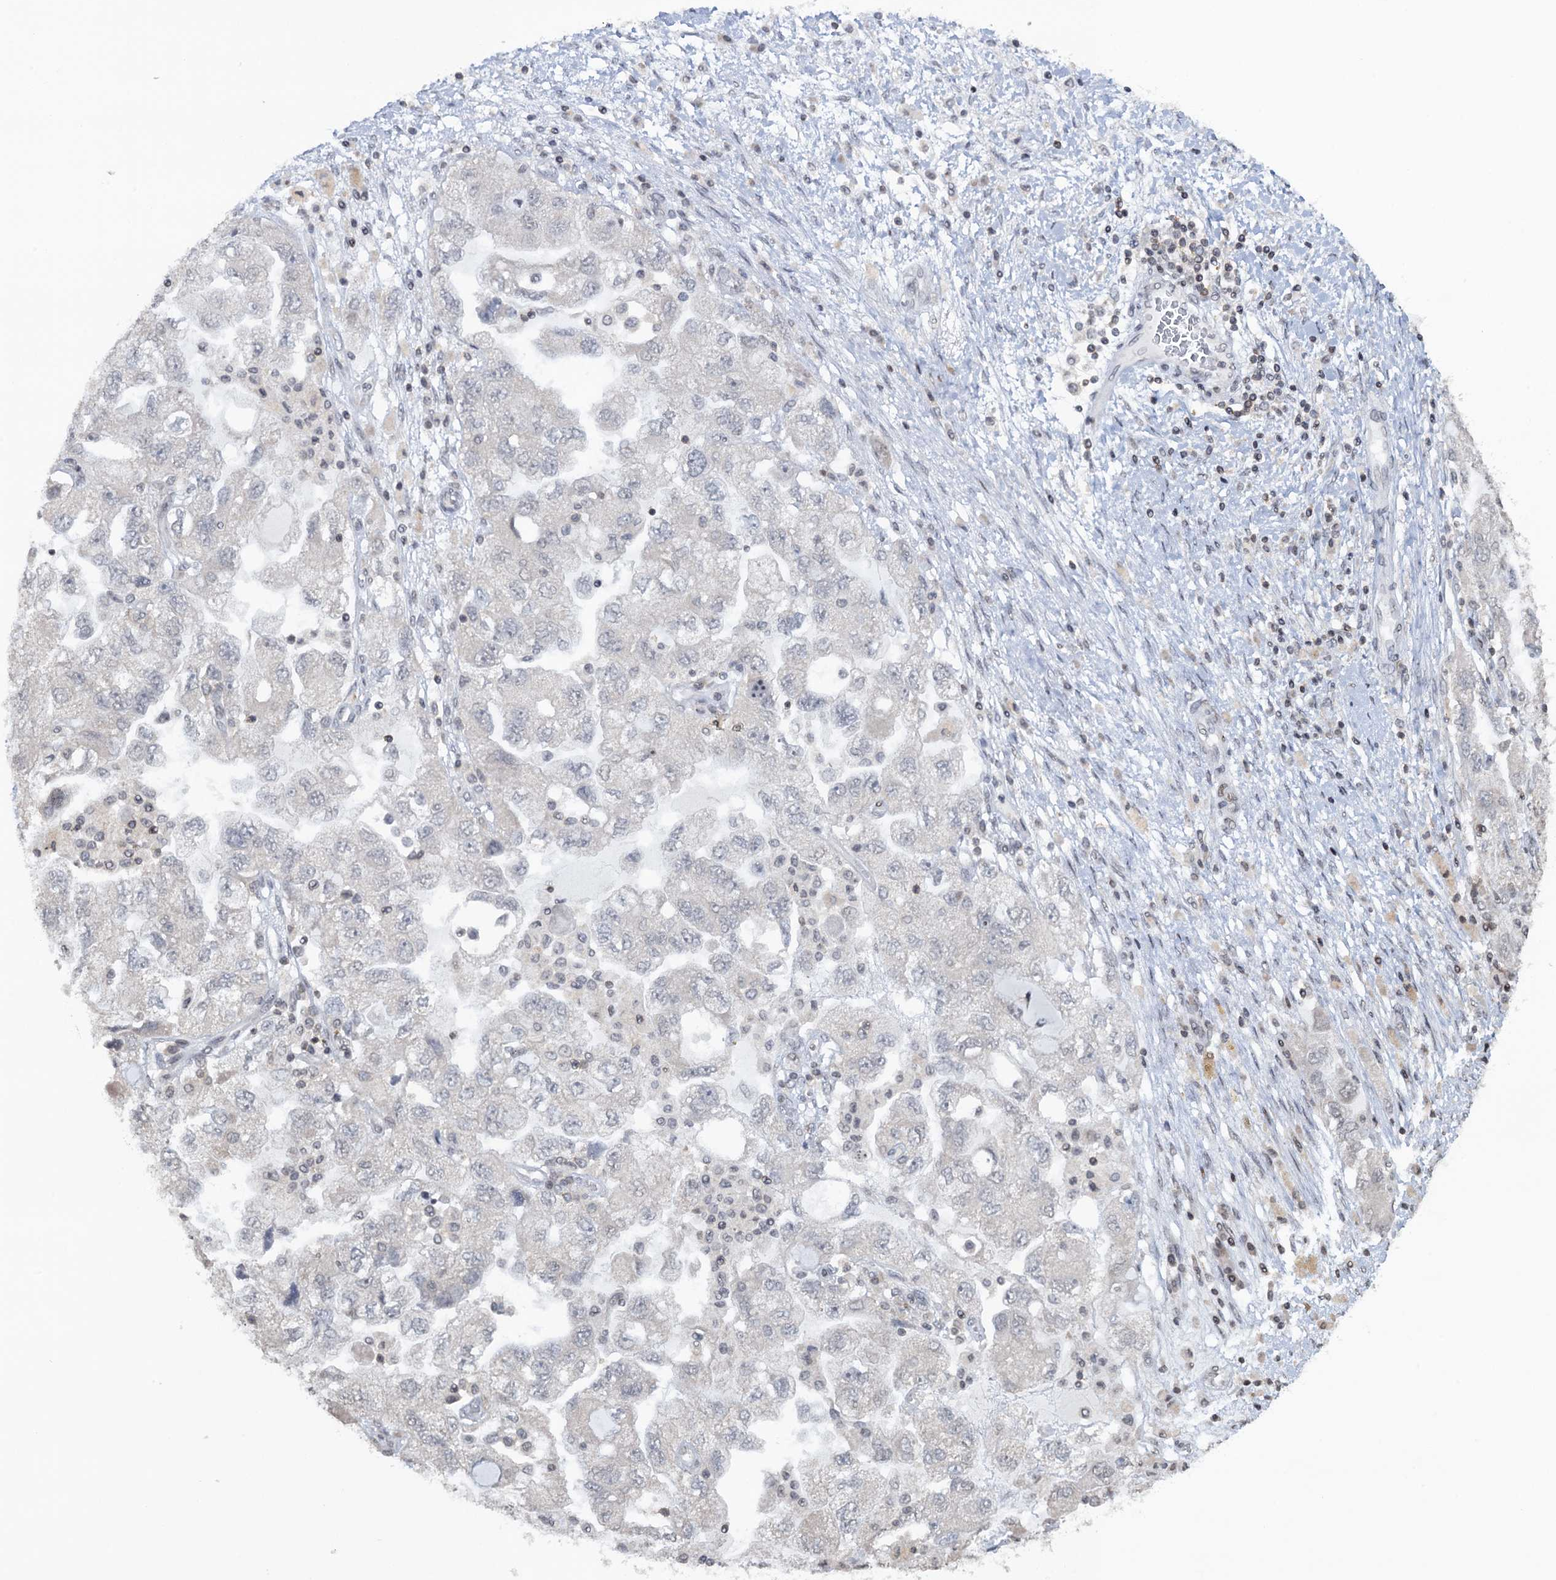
{"staining": {"intensity": "negative", "quantity": "none", "location": "none"}, "tissue": "ovarian cancer", "cell_type": "Tumor cells", "image_type": "cancer", "snomed": [{"axis": "morphology", "description": "Carcinoma, NOS"}, {"axis": "morphology", "description": "Cystadenocarcinoma, serous, NOS"}, {"axis": "topography", "description": "Ovary"}], "caption": "An immunohistochemistry (IHC) histopathology image of ovarian cancer (carcinoma) is shown. There is no staining in tumor cells of ovarian cancer (carcinoma).", "gene": "FYB1", "patient": {"sex": "female", "age": 69}}